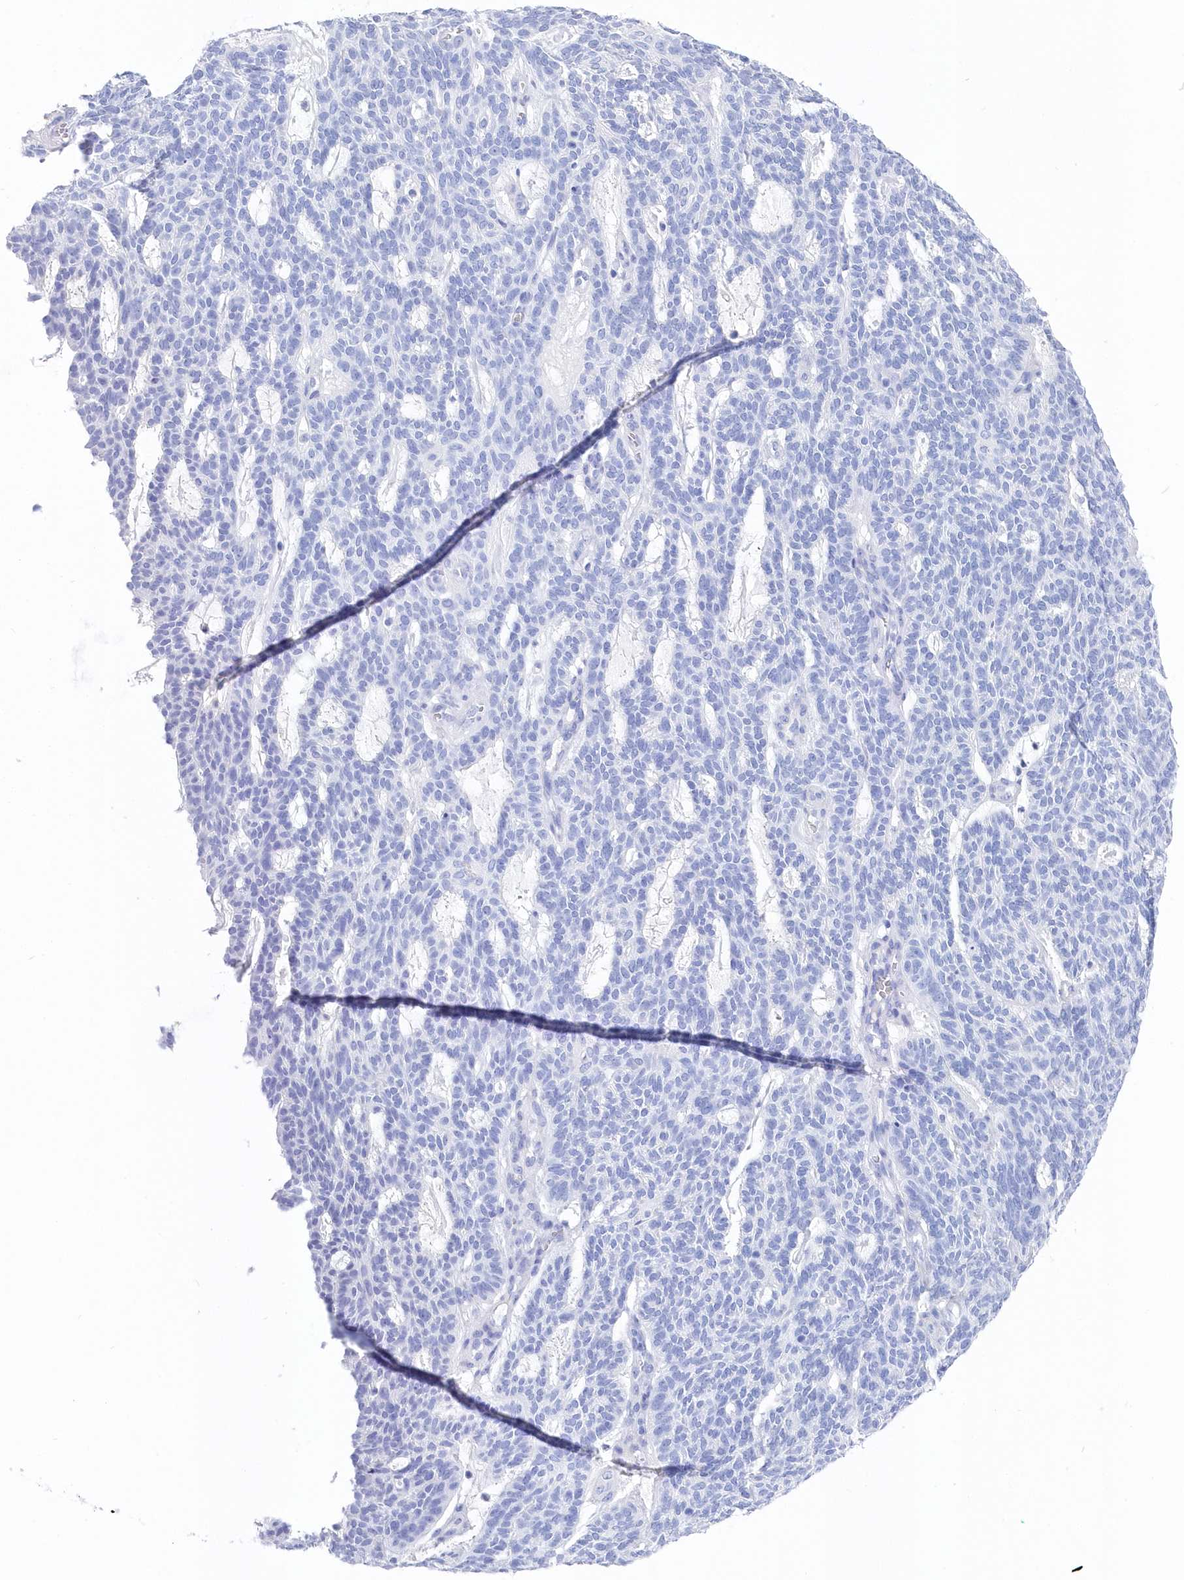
{"staining": {"intensity": "negative", "quantity": "none", "location": "none"}, "tissue": "skin cancer", "cell_type": "Tumor cells", "image_type": "cancer", "snomed": [{"axis": "morphology", "description": "Squamous cell carcinoma, NOS"}, {"axis": "topography", "description": "Skin"}], "caption": "Tumor cells are negative for protein expression in human skin cancer (squamous cell carcinoma).", "gene": "CSNK1G2", "patient": {"sex": "female", "age": 90}}